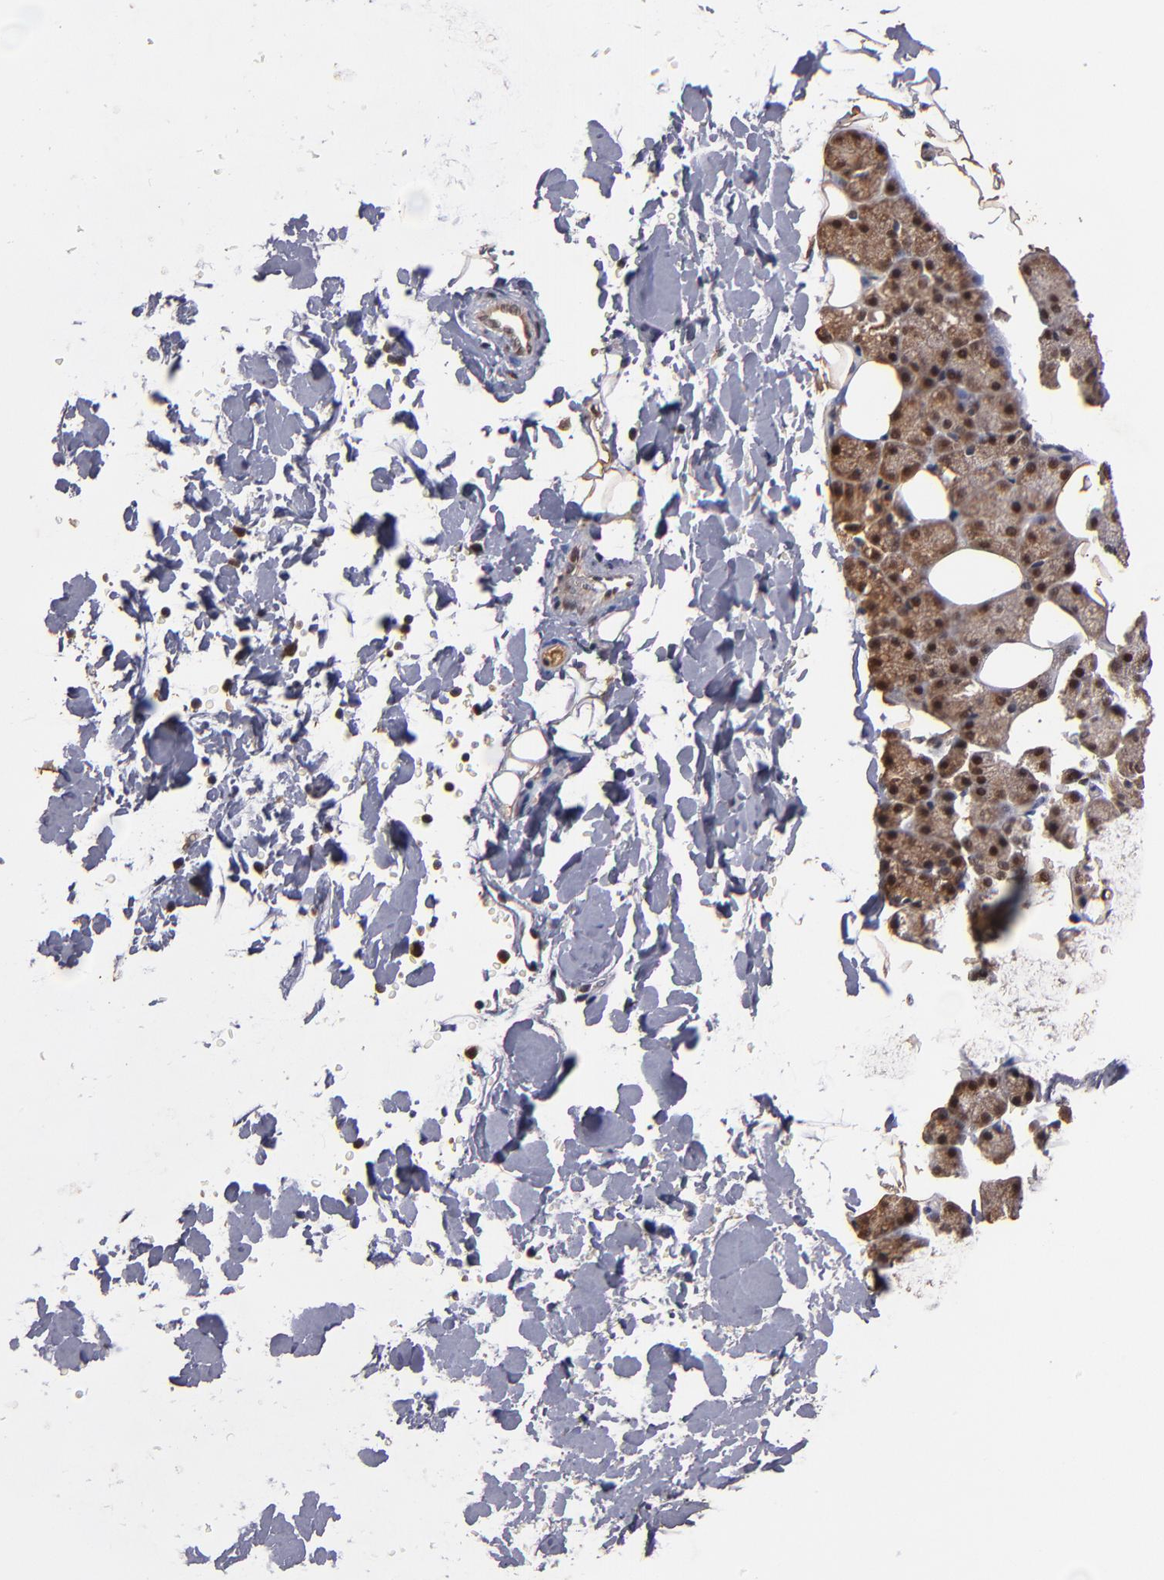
{"staining": {"intensity": "moderate", "quantity": "25%-75%", "location": "nuclear"}, "tissue": "salivary gland", "cell_type": "Glandular cells", "image_type": "normal", "snomed": [{"axis": "morphology", "description": "Normal tissue, NOS"}, {"axis": "topography", "description": "Lymph node"}, {"axis": "topography", "description": "Salivary gland"}], "caption": "Protein positivity by IHC displays moderate nuclear staining in about 25%-75% of glandular cells in benign salivary gland.", "gene": "EAPP", "patient": {"sex": "male", "age": 8}}